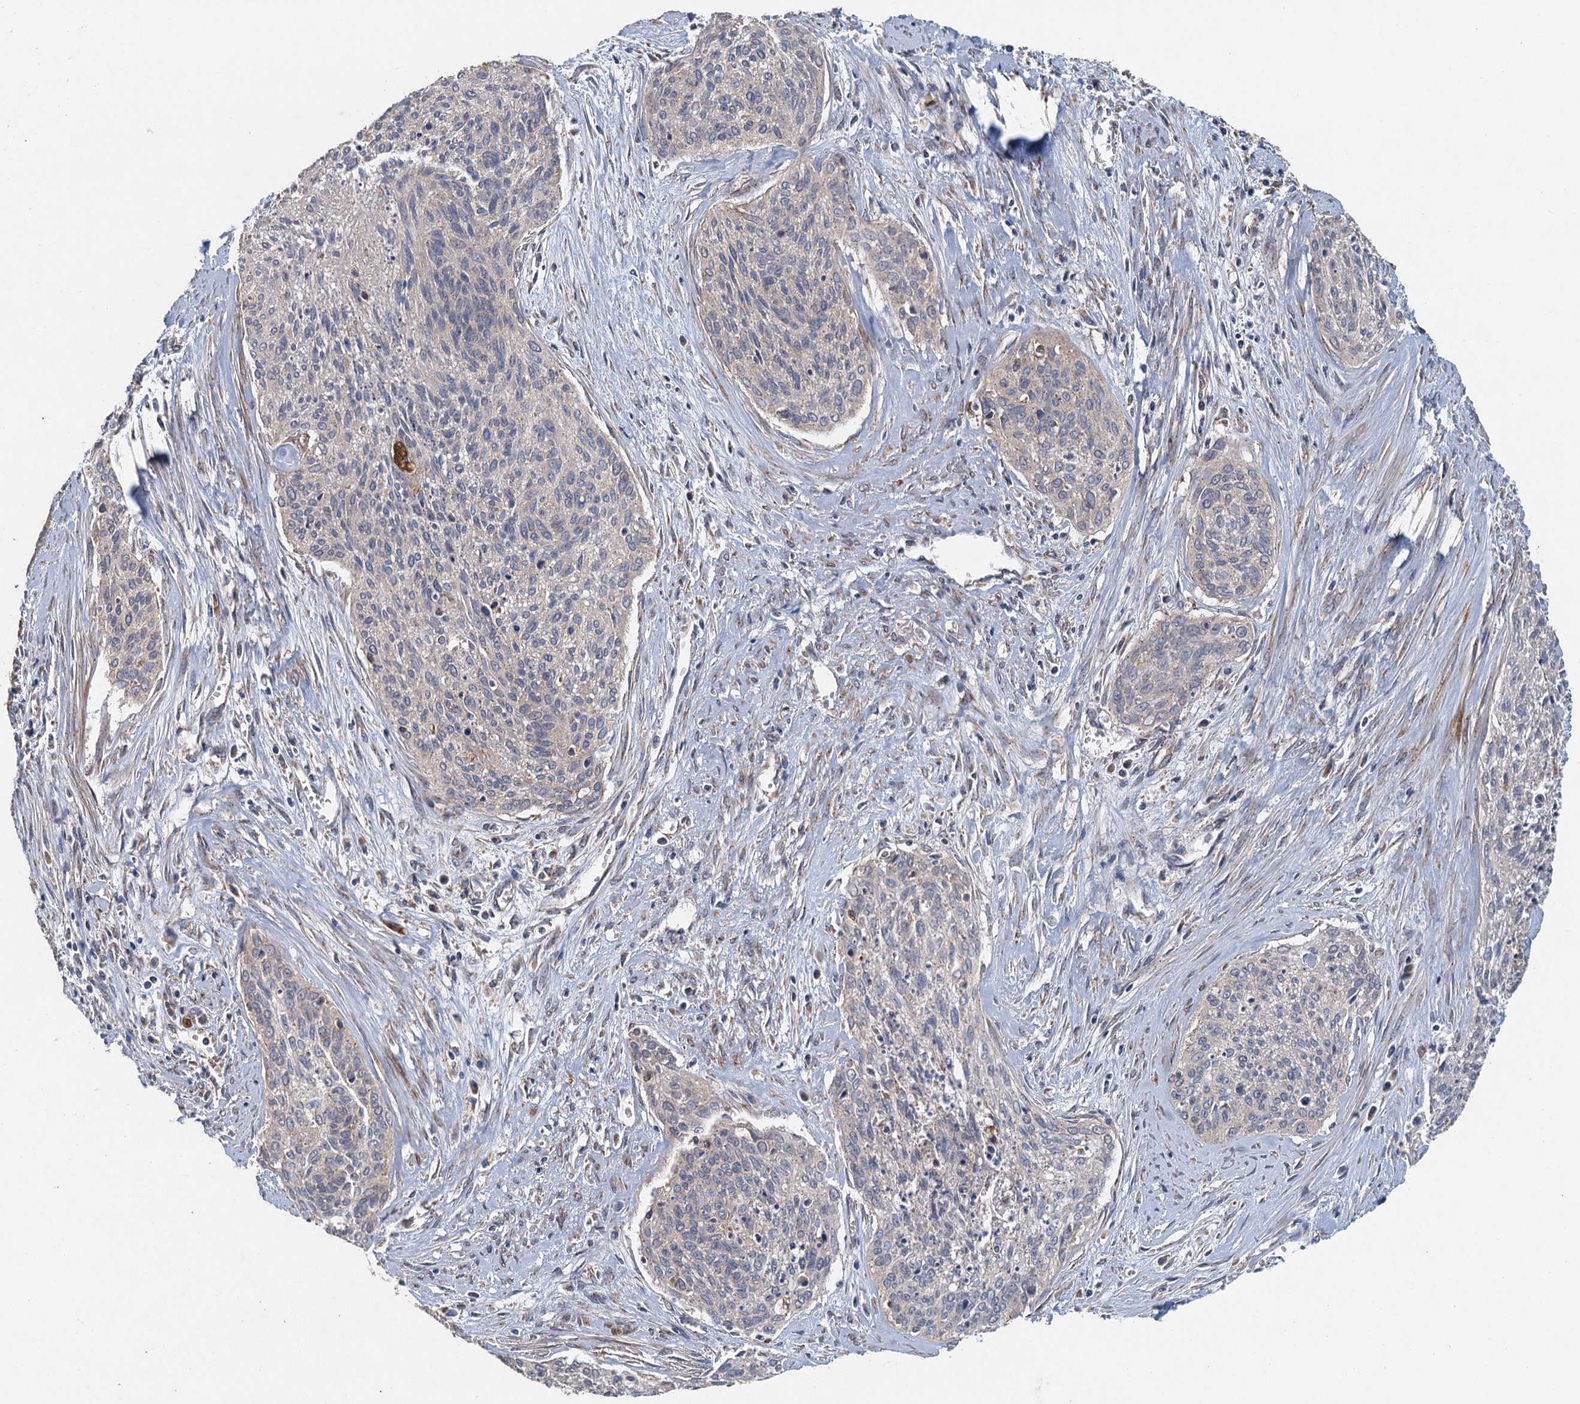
{"staining": {"intensity": "negative", "quantity": "none", "location": "none"}, "tissue": "cervical cancer", "cell_type": "Tumor cells", "image_type": "cancer", "snomed": [{"axis": "morphology", "description": "Squamous cell carcinoma, NOS"}, {"axis": "topography", "description": "Cervix"}], "caption": "Immunohistochemical staining of cervical cancer exhibits no significant staining in tumor cells.", "gene": "BCS1L", "patient": {"sex": "female", "age": 55}}